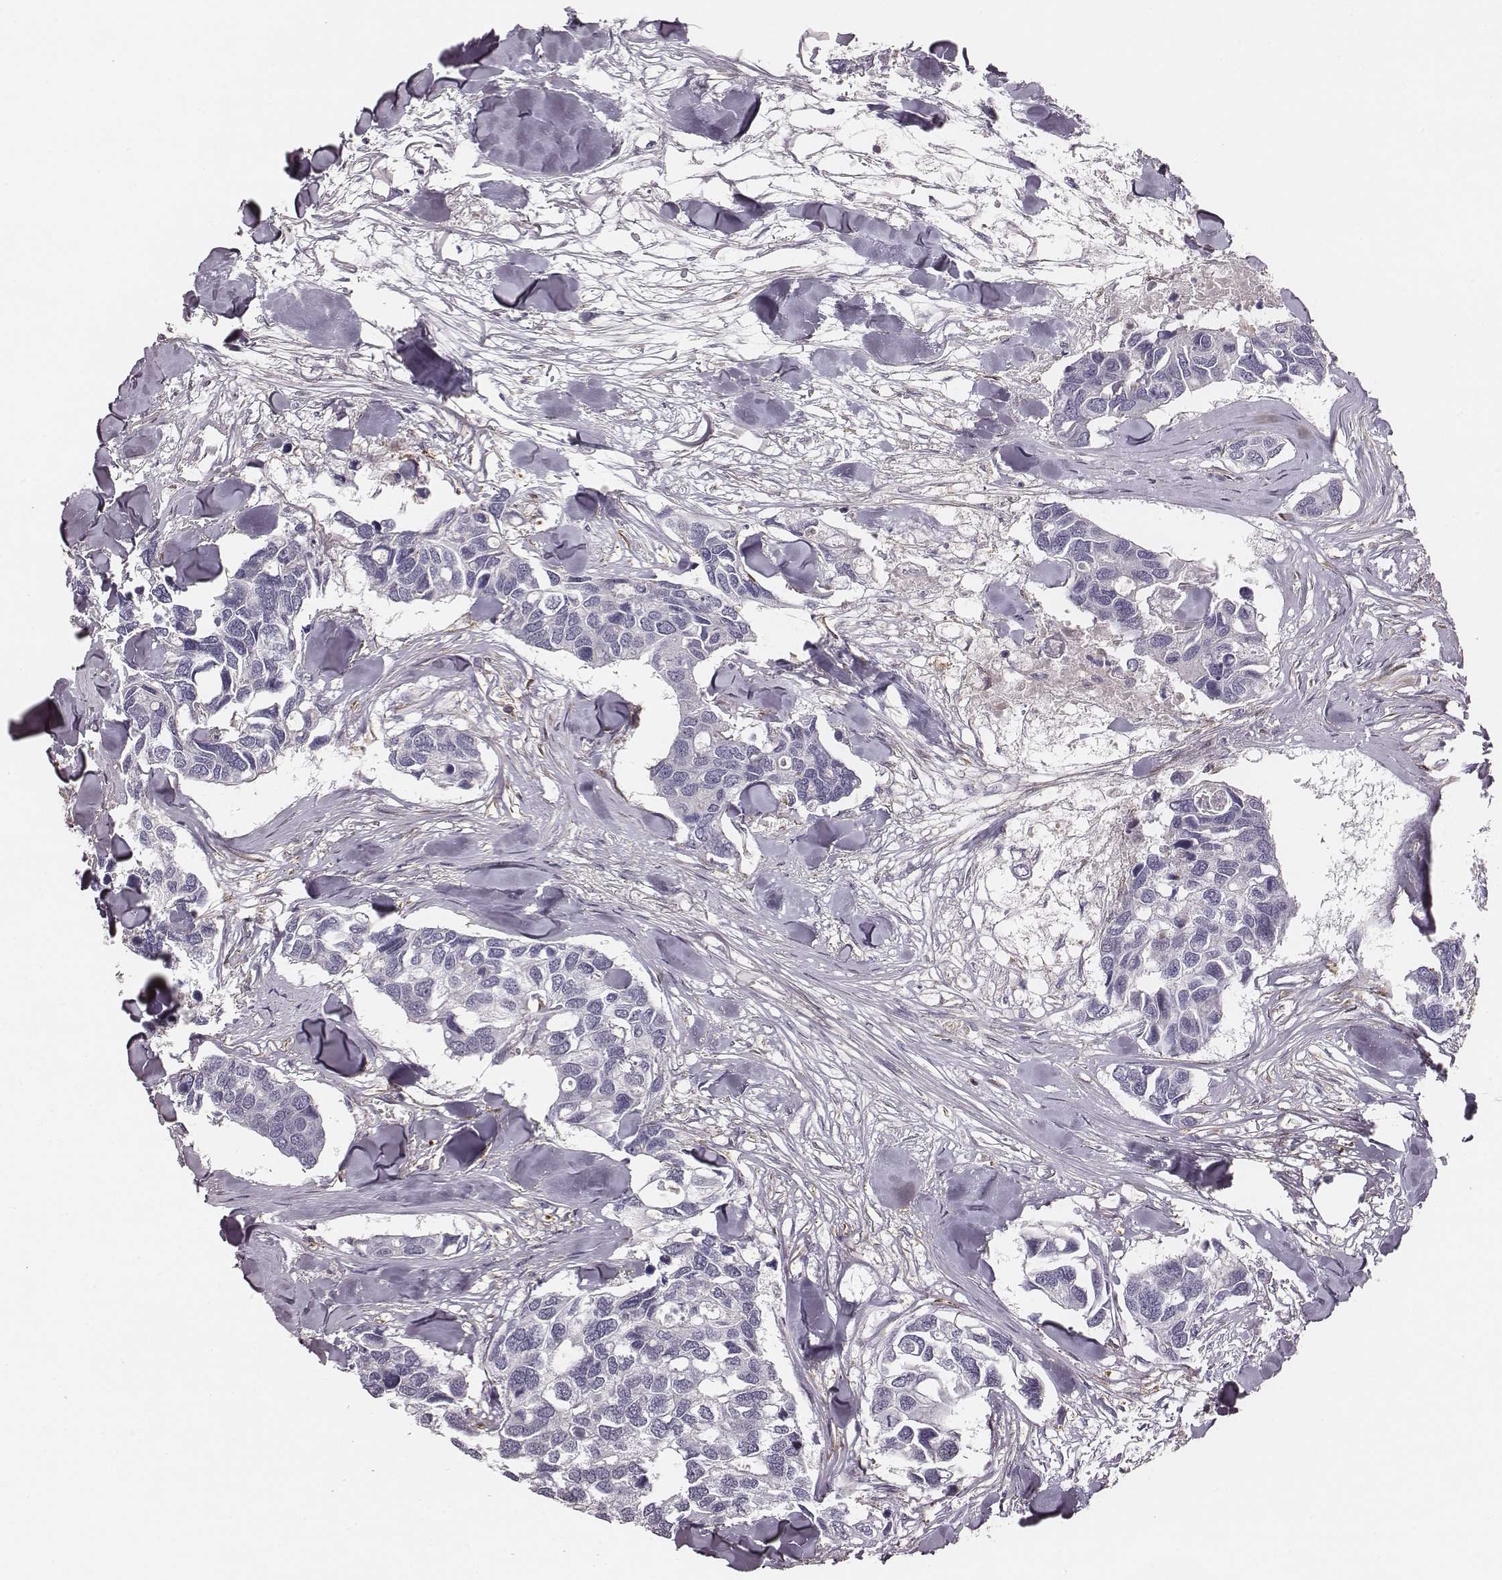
{"staining": {"intensity": "negative", "quantity": "none", "location": "none"}, "tissue": "breast cancer", "cell_type": "Tumor cells", "image_type": "cancer", "snomed": [{"axis": "morphology", "description": "Duct carcinoma"}, {"axis": "topography", "description": "Breast"}], "caption": "Photomicrograph shows no protein positivity in tumor cells of breast cancer tissue.", "gene": "ZYX", "patient": {"sex": "female", "age": 83}}